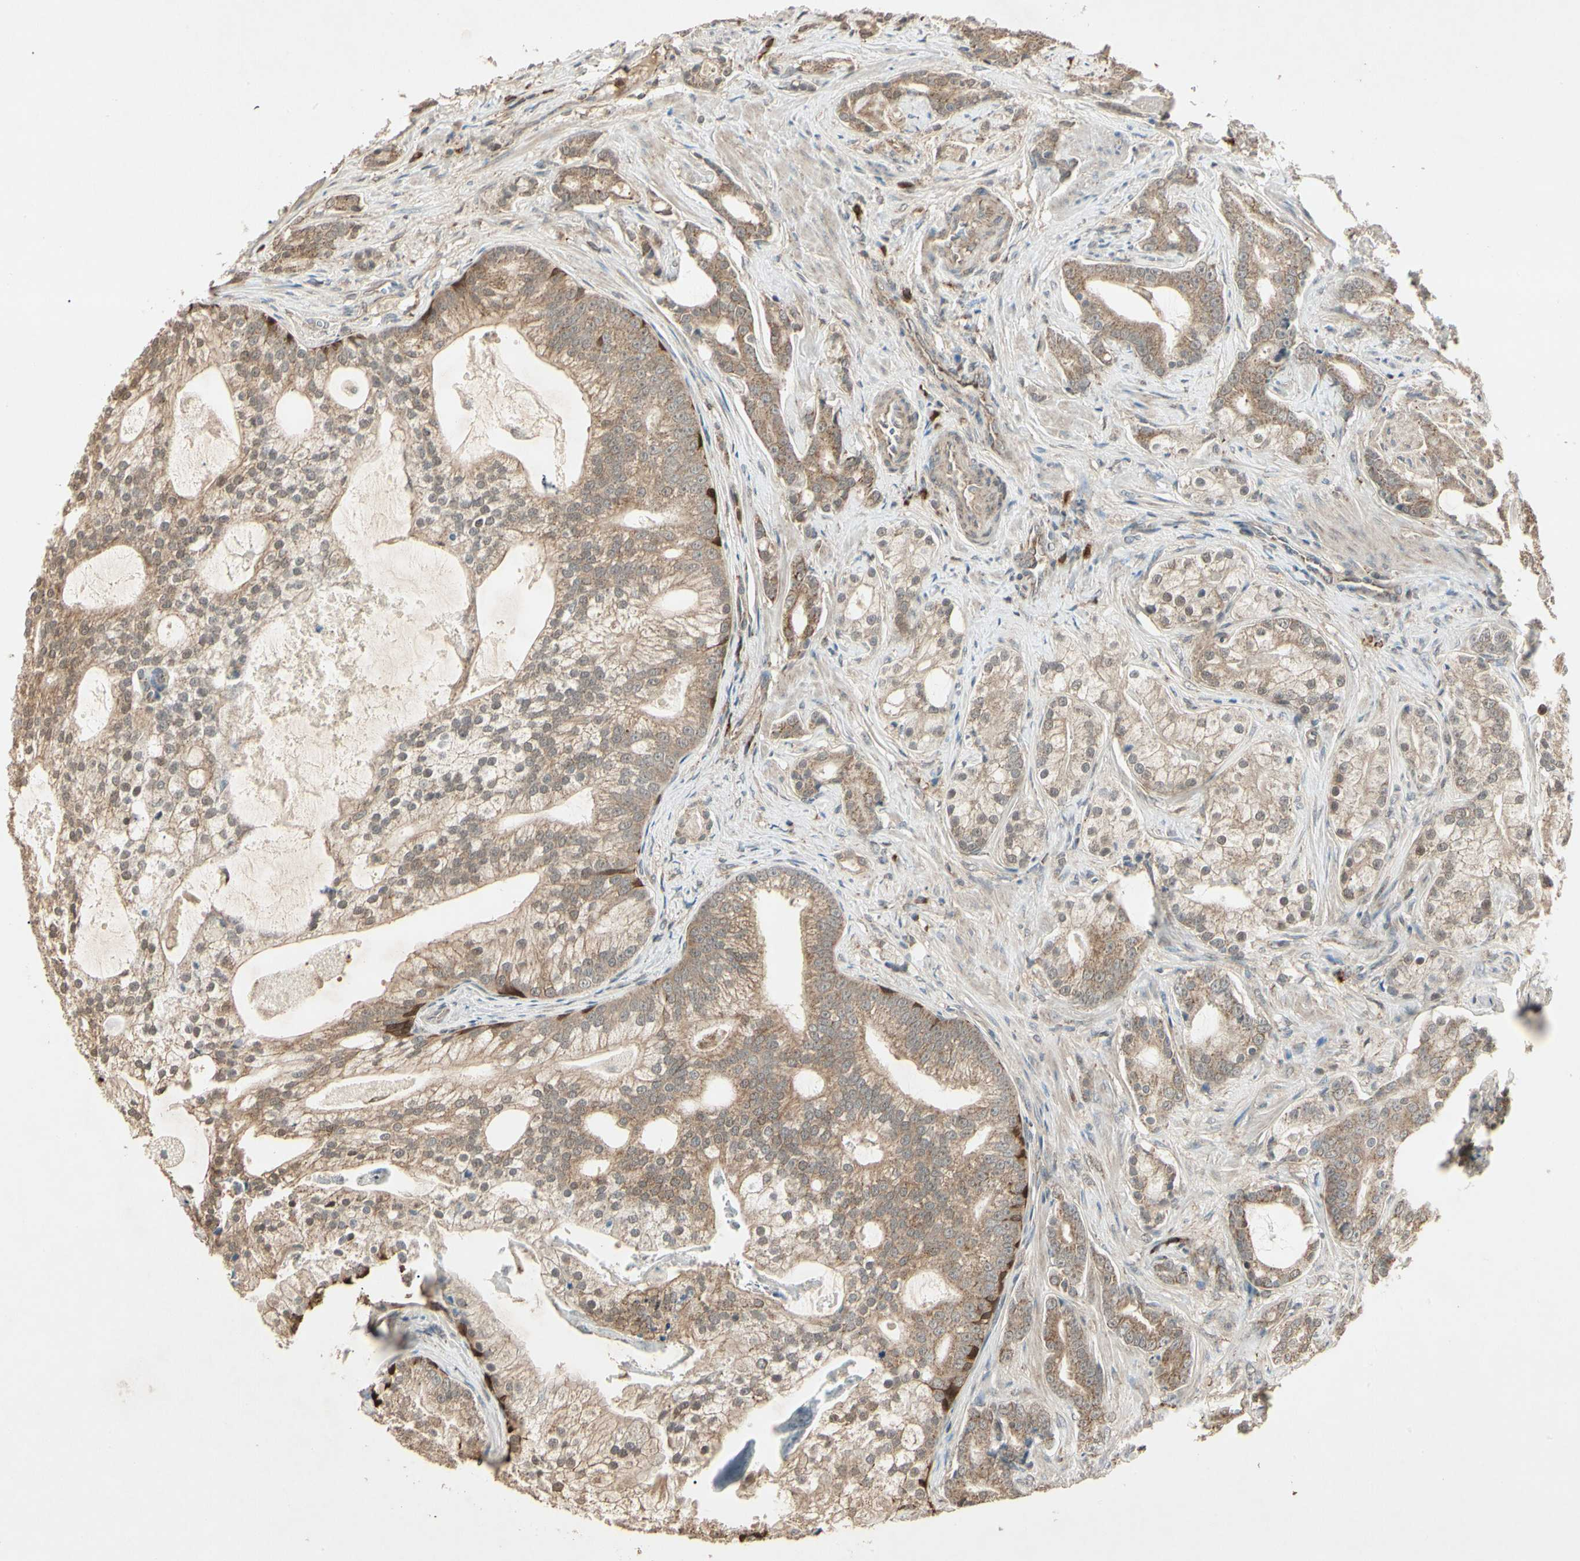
{"staining": {"intensity": "moderate", "quantity": ">75%", "location": "cytoplasmic/membranous"}, "tissue": "prostate cancer", "cell_type": "Tumor cells", "image_type": "cancer", "snomed": [{"axis": "morphology", "description": "Adenocarcinoma, Low grade"}, {"axis": "topography", "description": "Prostate"}], "caption": "Protein expression analysis of adenocarcinoma (low-grade) (prostate) displays moderate cytoplasmic/membranous positivity in about >75% of tumor cells.", "gene": "PRDX5", "patient": {"sex": "male", "age": 58}}